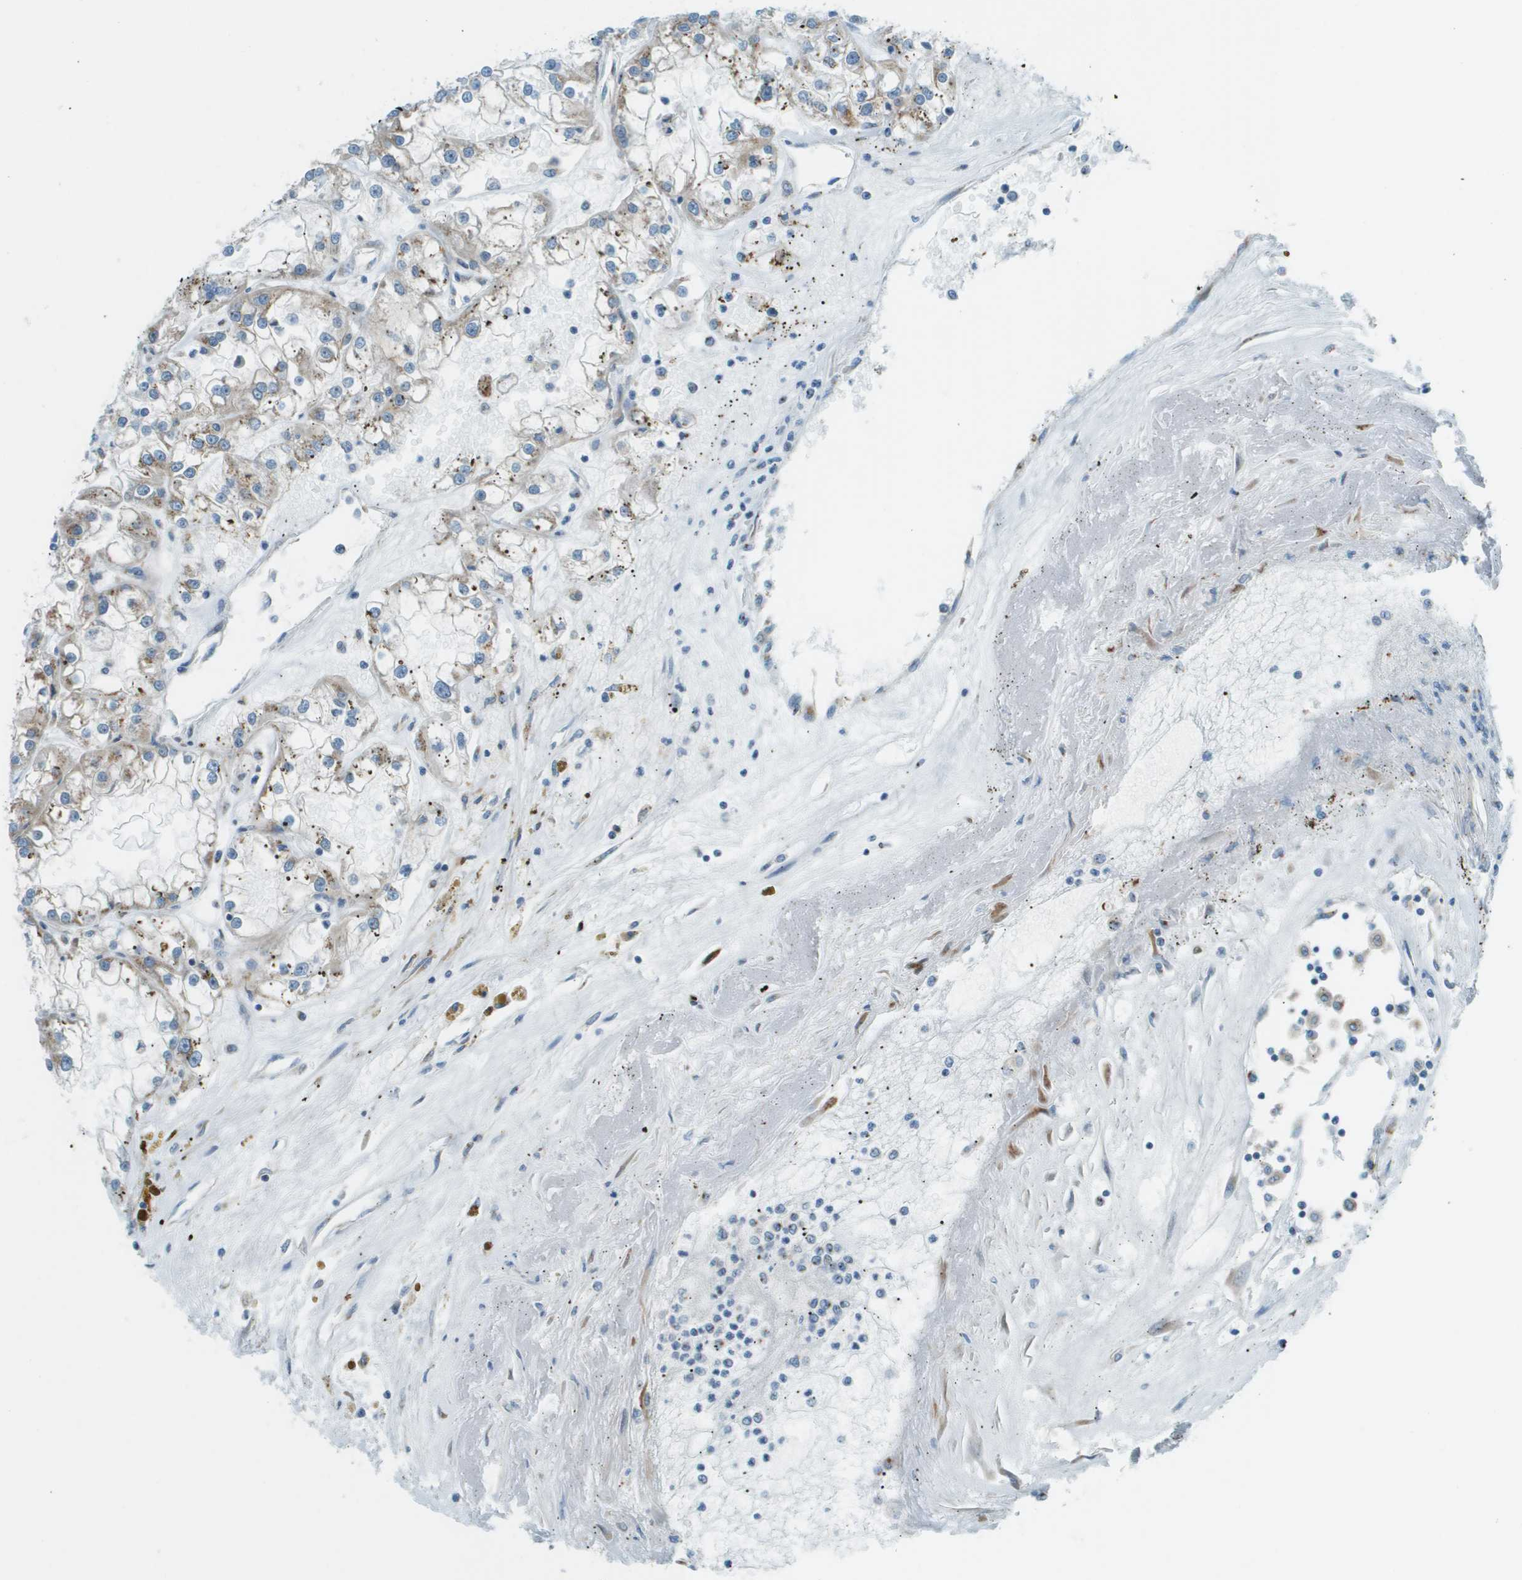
{"staining": {"intensity": "weak", "quantity": ">75%", "location": "cytoplasmic/membranous"}, "tissue": "renal cancer", "cell_type": "Tumor cells", "image_type": "cancer", "snomed": [{"axis": "morphology", "description": "Adenocarcinoma, NOS"}, {"axis": "topography", "description": "Kidney"}], "caption": "About >75% of tumor cells in human renal cancer (adenocarcinoma) demonstrate weak cytoplasmic/membranous protein staining as visualized by brown immunohistochemical staining.", "gene": "ACBD3", "patient": {"sex": "female", "age": 52}}